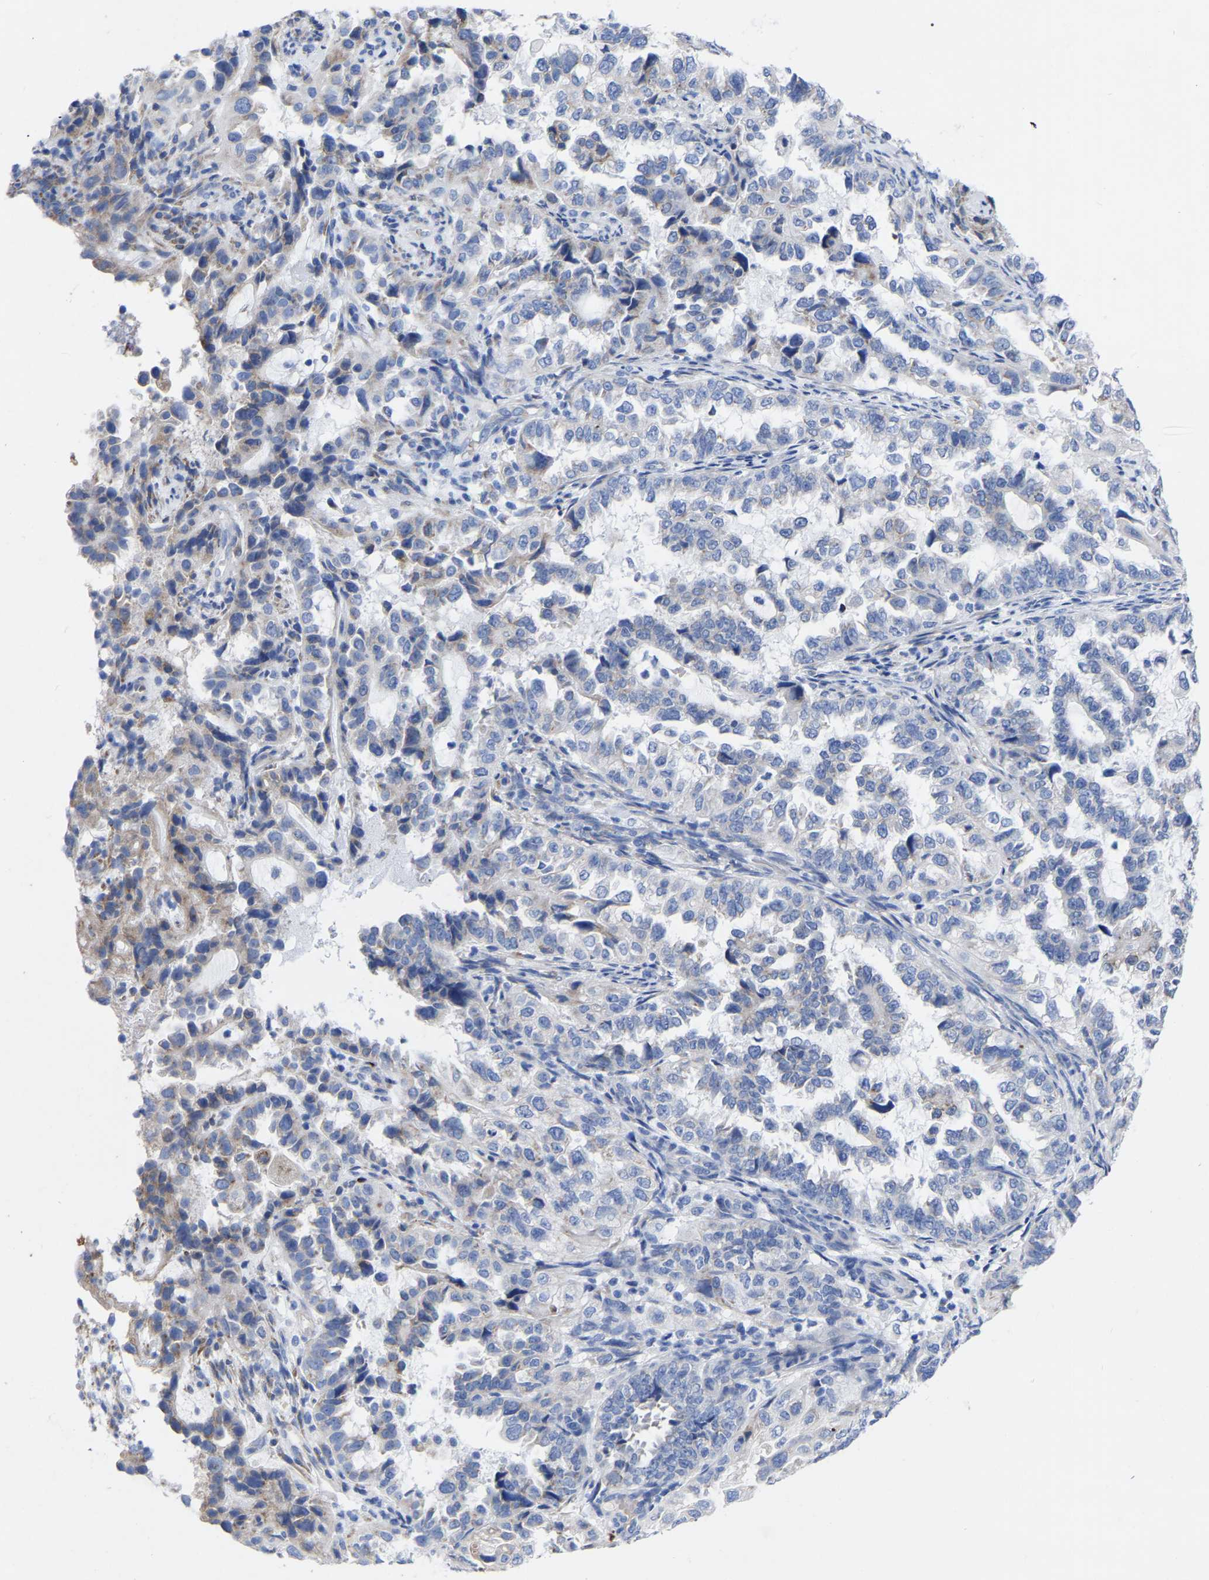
{"staining": {"intensity": "weak", "quantity": "<25%", "location": "cytoplasmic/membranous"}, "tissue": "endometrial cancer", "cell_type": "Tumor cells", "image_type": "cancer", "snomed": [{"axis": "morphology", "description": "Adenocarcinoma, NOS"}, {"axis": "topography", "description": "Endometrium"}], "caption": "Tumor cells show no significant positivity in endometrial adenocarcinoma.", "gene": "GDF3", "patient": {"sex": "female", "age": 85}}